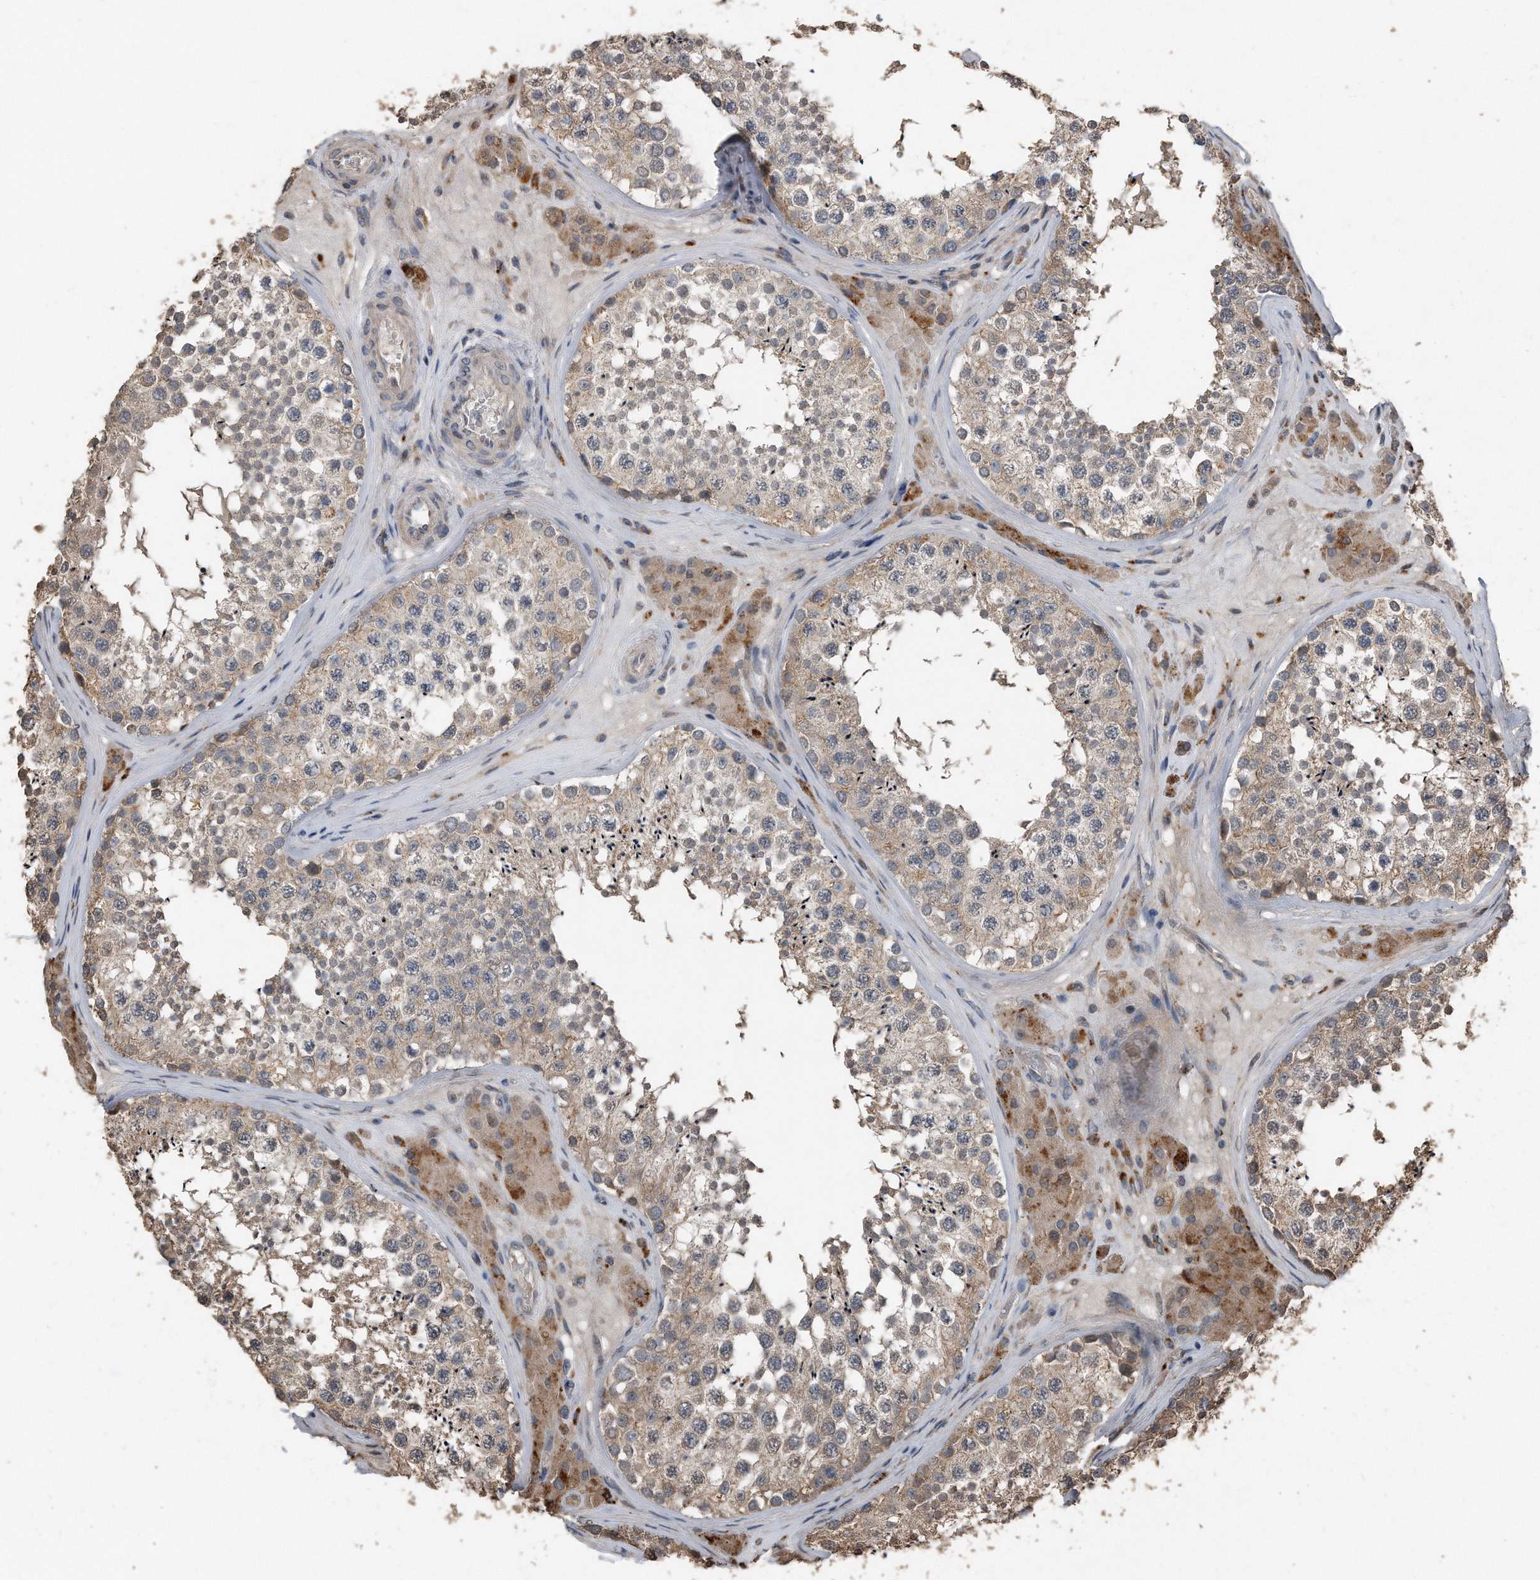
{"staining": {"intensity": "moderate", "quantity": "<25%", "location": "cytoplasmic/membranous"}, "tissue": "testis", "cell_type": "Cells in seminiferous ducts", "image_type": "normal", "snomed": [{"axis": "morphology", "description": "Normal tissue, NOS"}, {"axis": "topography", "description": "Testis"}], "caption": "The photomicrograph displays staining of unremarkable testis, revealing moderate cytoplasmic/membranous protein staining (brown color) within cells in seminiferous ducts.", "gene": "ANKRD10", "patient": {"sex": "male", "age": 46}}